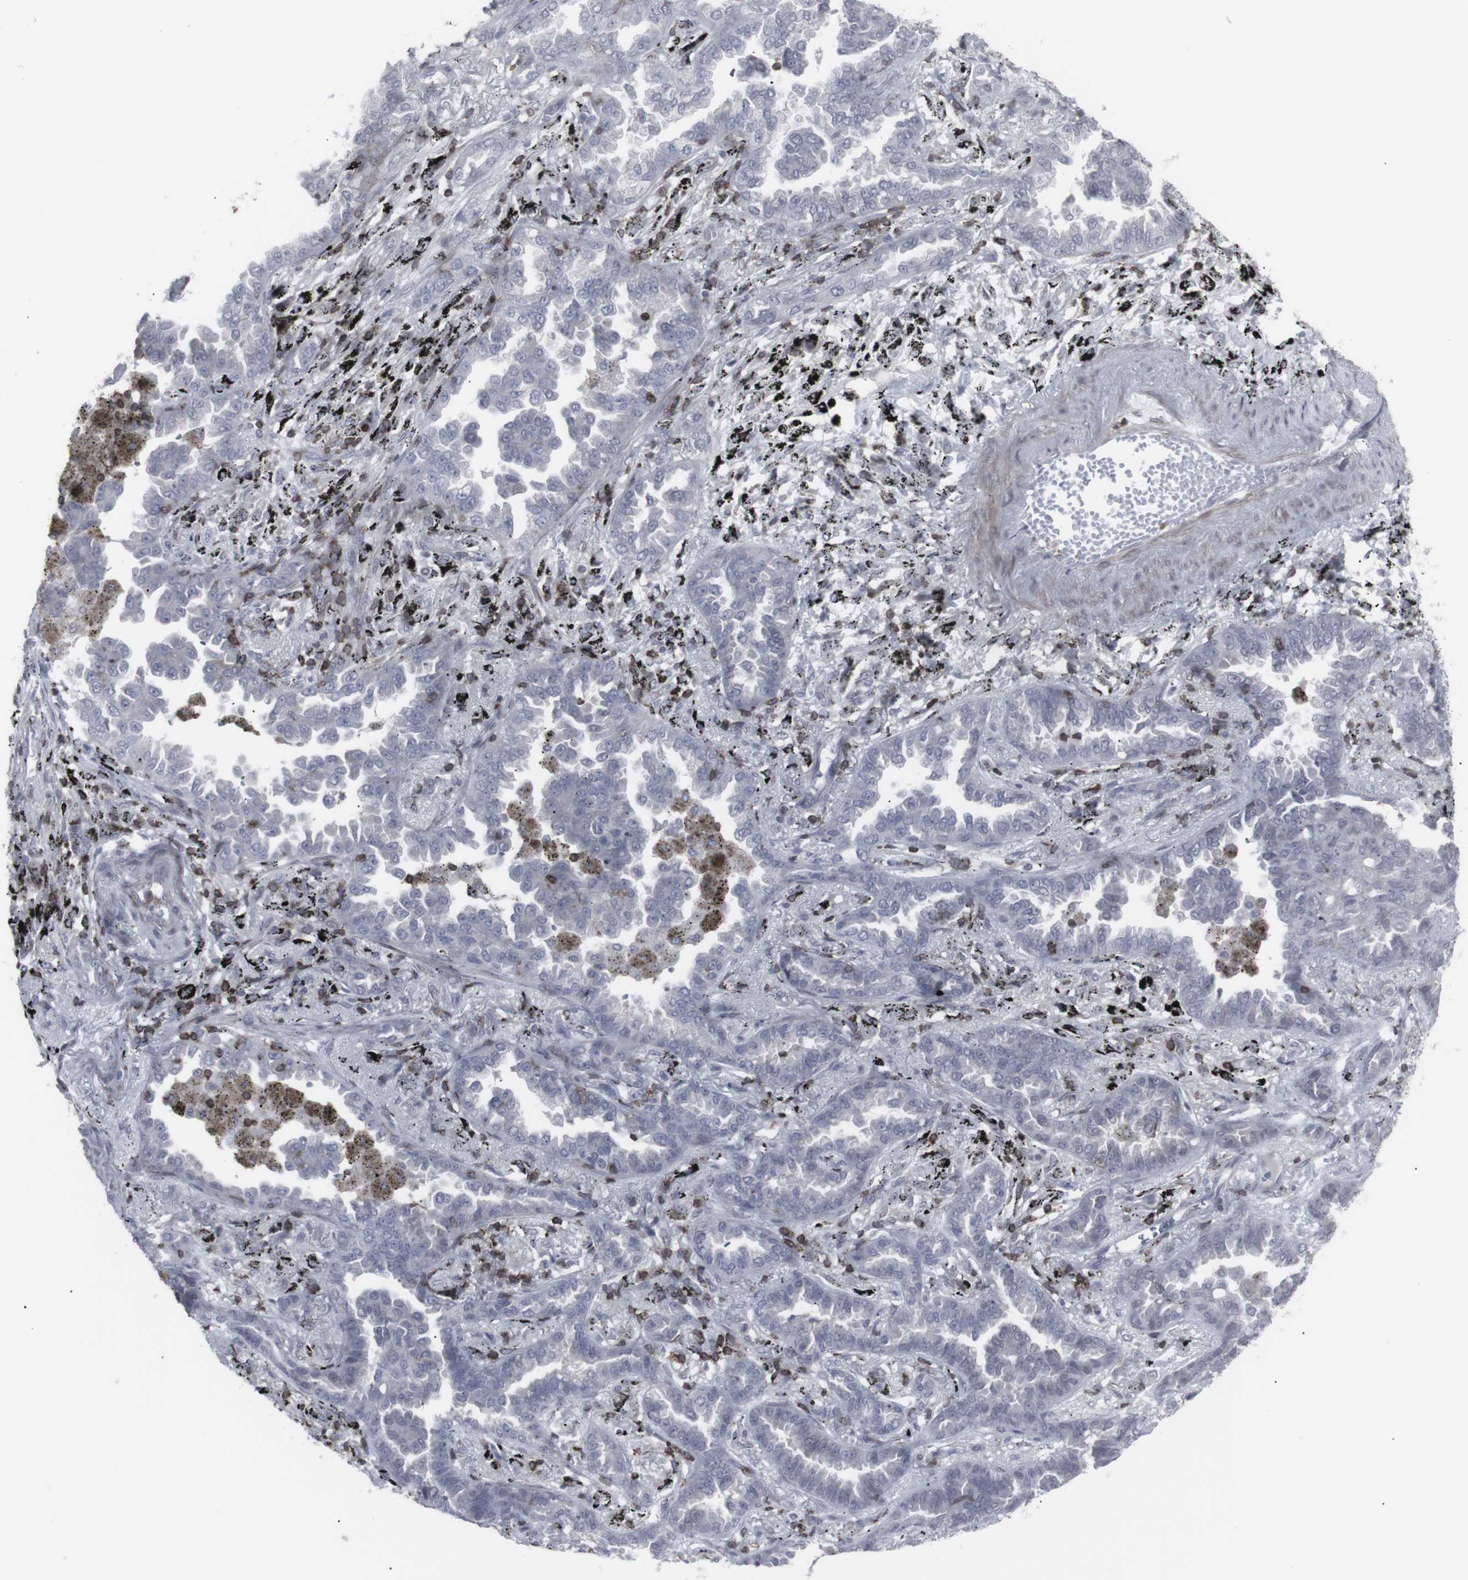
{"staining": {"intensity": "negative", "quantity": "none", "location": "none"}, "tissue": "lung cancer", "cell_type": "Tumor cells", "image_type": "cancer", "snomed": [{"axis": "morphology", "description": "Normal tissue, NOS"}, {"axis": "morphology", "description": "Adenocarcinoma, NOS"}, {"axis": "topography", "description": "Lung"}], "caption": "DAB immunohistochemical staining of human adenocarcinoma (lung) displays no significant positivity in tumor cells. The staining is performed using DAB brown chromogen with nuclei counter-stained in using hematoxylin.", "gene": "APOBEC2", "patient": {"sex": "male", "age": 59}}